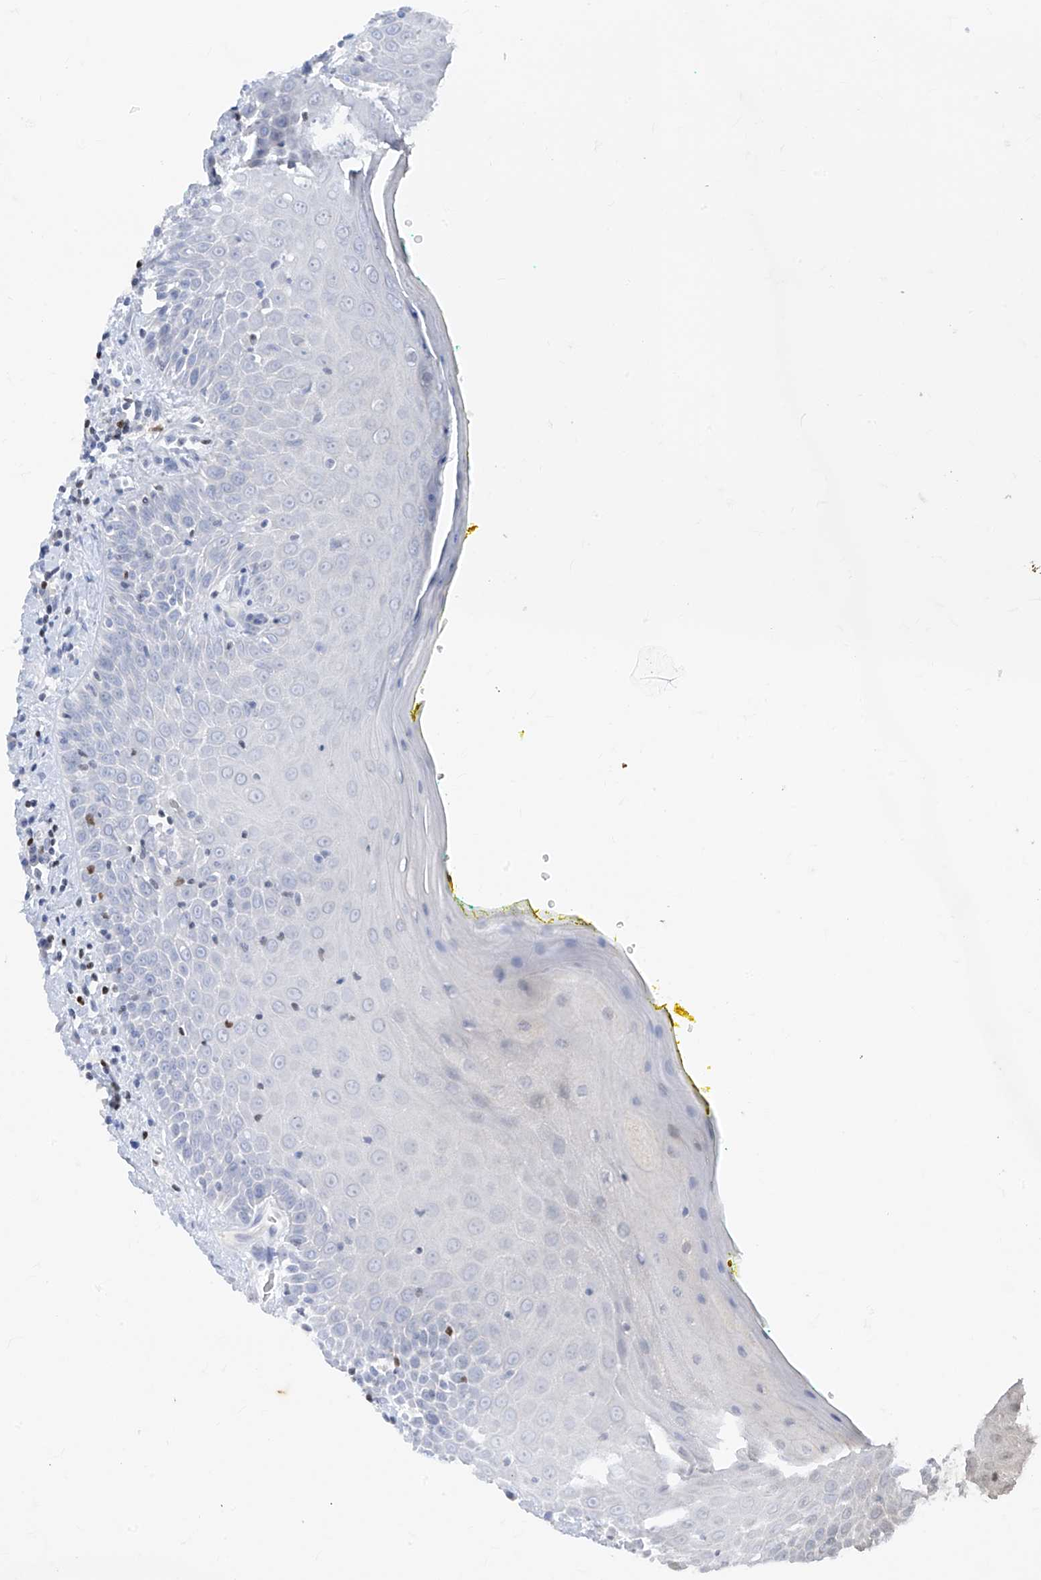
{"staining": {"intensity": "negative", "quantity": "none", "location": "none"}, "tissue": "oral mucosa", "cell_type": "Squamous epithelial cells", "image_type": "normal", "snomed": [{"axis": "morphology", "description": "Normal tissue, NOS"}, {"axis": "morphology", "description": "Squamous cell carcinoma, NOS"}, {"axis": "topography", "description": "Oral tissue"}, {"axis": "topography", "description": "Head-Neck"}], "caption": "DAB immunohistochemical staining of normal human oral mucosa reveals no significant staining in squamous epithelial cells. (Brightfield microscopy of DAB (3,3'-diaminobenzidine) immunohistochemistry at high magnification).", "gene": "TBX21", "patient": {"sex": "female", "age": 70}}